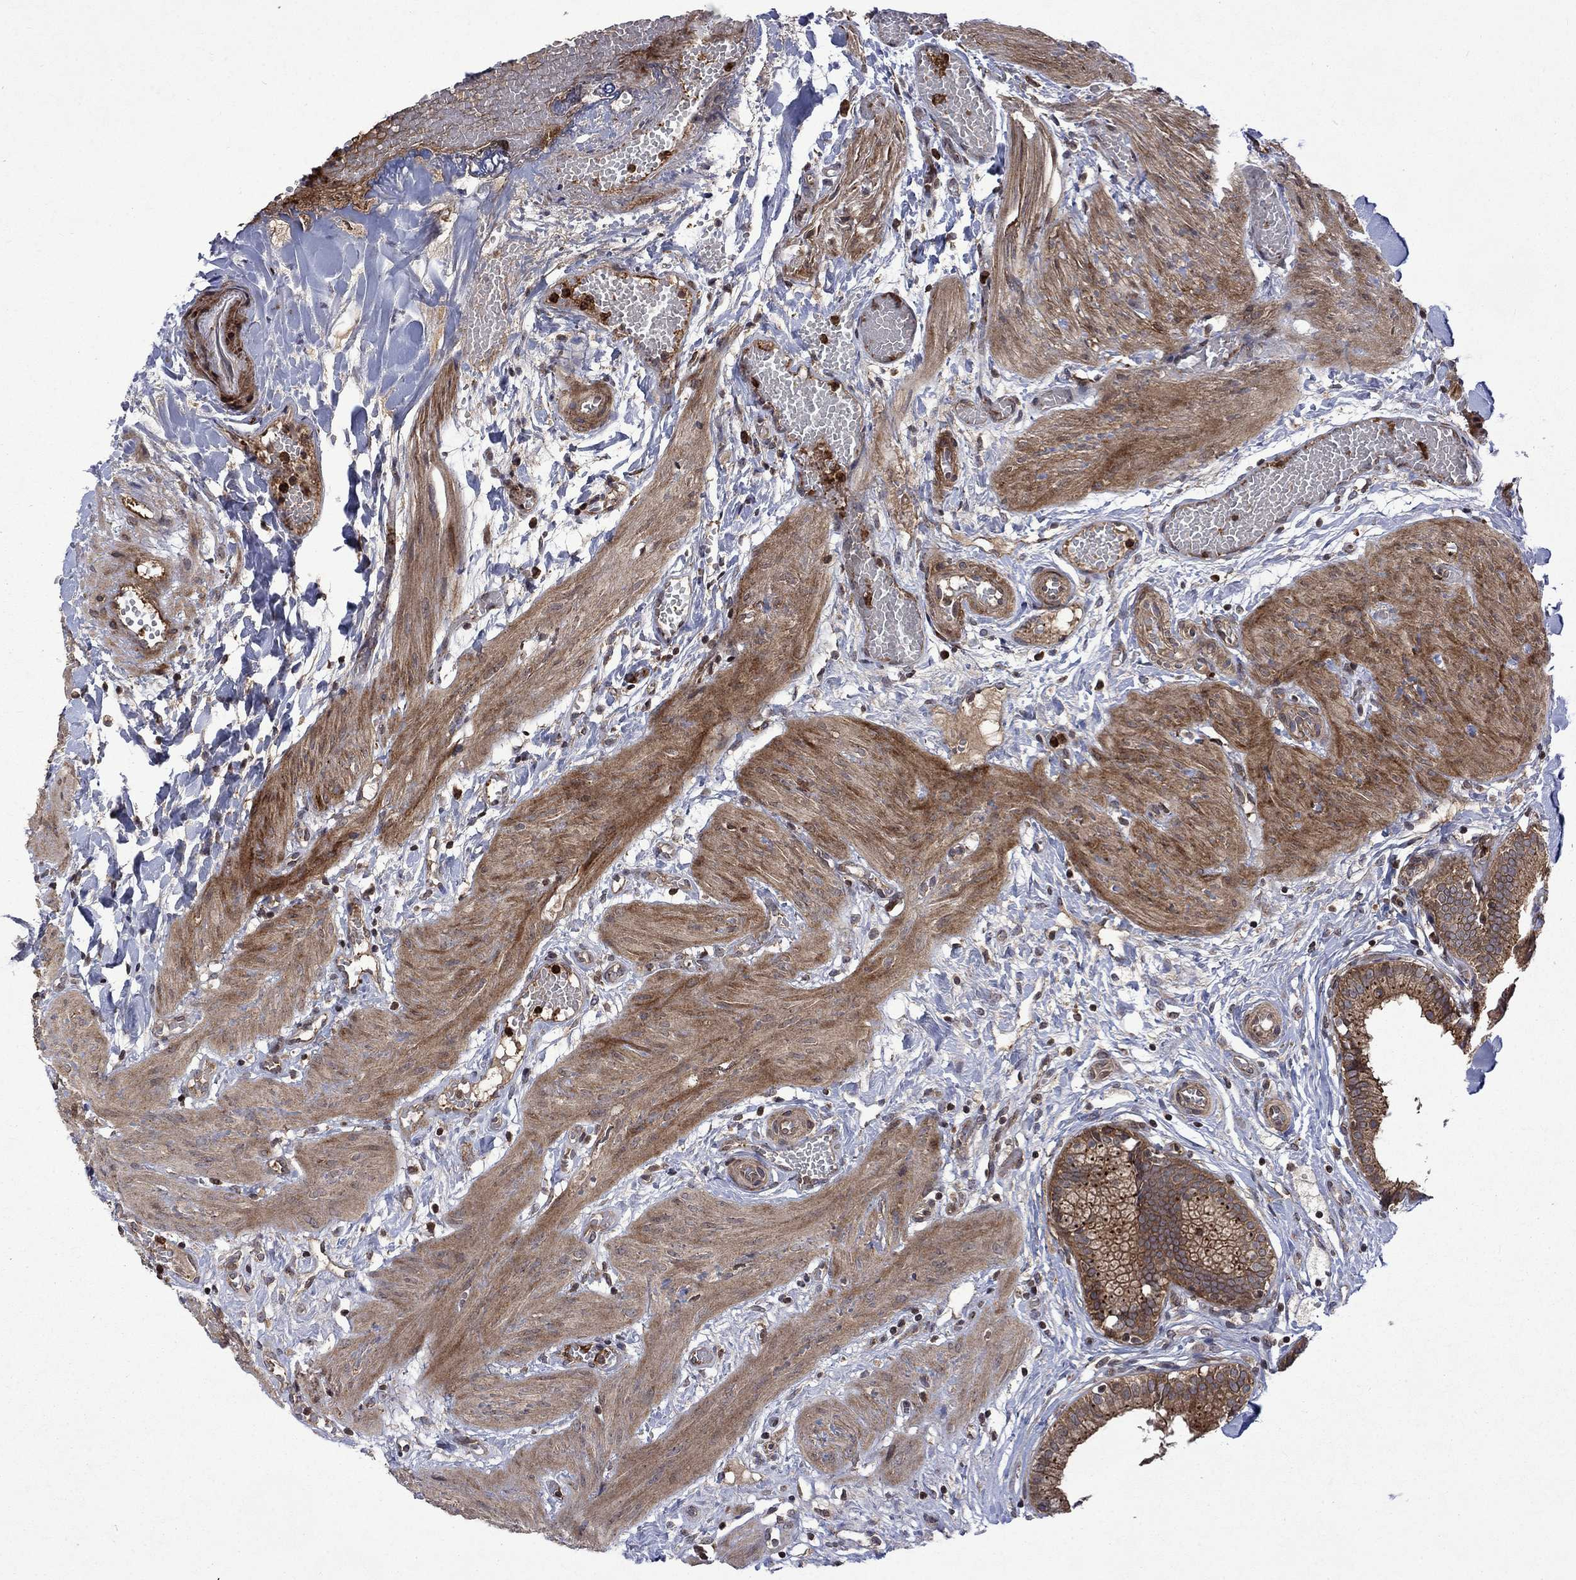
{"staining": {"intensity": "moderate", "quantity": ">75%", "location": "cytoplasmic/membranous"}, "tissue": "gallbladder", "cell_type": "Glandular cells", "image_type": "normal", "snomed": [{"axis": "morphology", "description": "Normal tissue, NOS"}, {"axis": "topography", "description": "Gallbladder"}], "caption": "Human gallbladder stained for a protein (brown) displays moderate cytoplasmic/membranous positive expression in approximately >75% of glandular cells.", "gene": "TMEM33", "patient": {"sex": "female", "age": 24}}